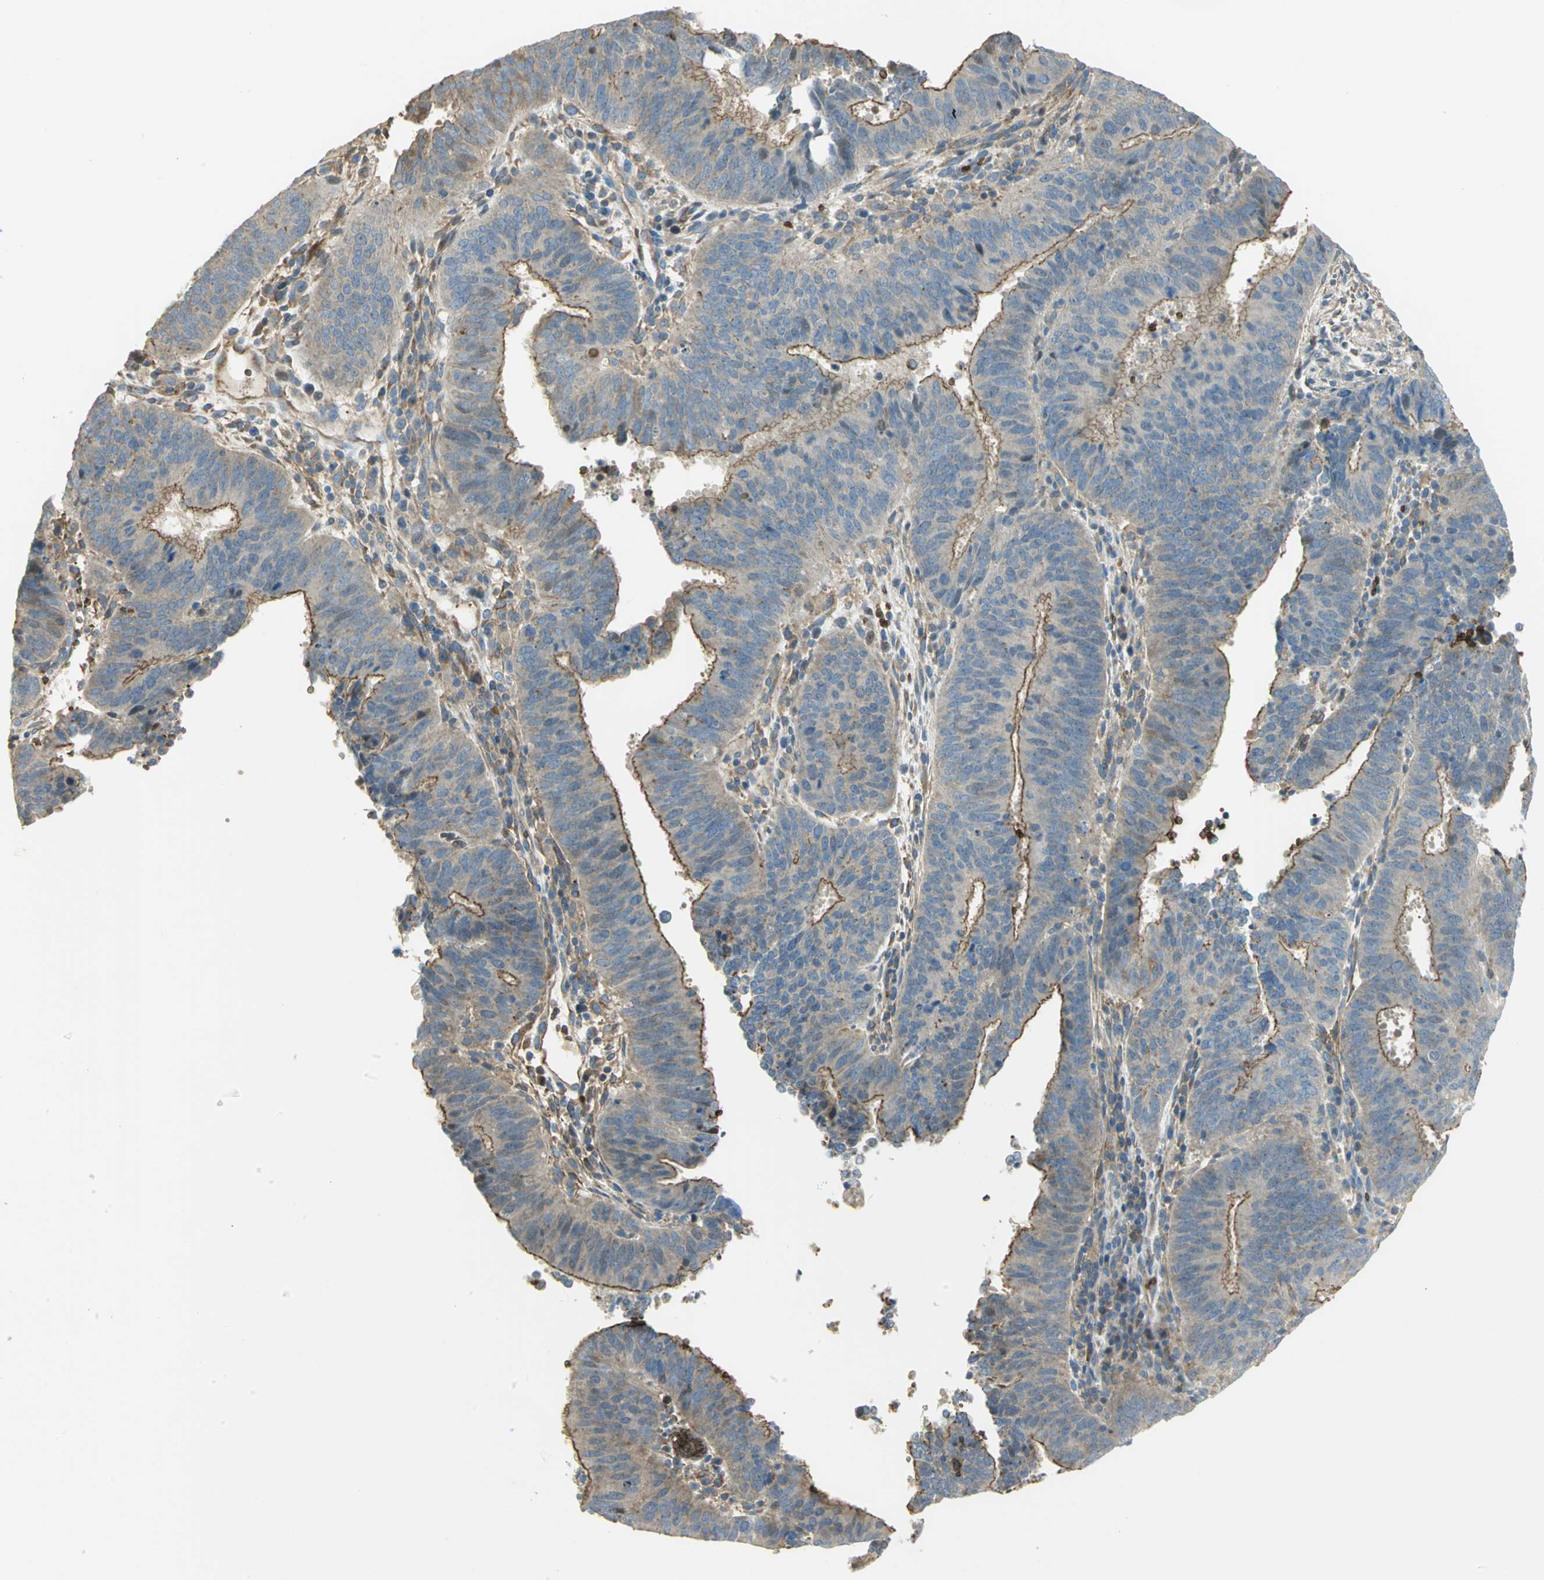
{"staining": {"intensity": "moderate", "quantity": ">75%", "location": "cytoplasmic/membranous"}, "tissue": "cervical cancer", "cell_type": "Tumor cells", "image_type": "cancer", "snomed": [{"axis": "morphology", "description": "Adenocarcinoma, NOS"}, {"axis": "topography", "description": "Cervix"}], "caption": "About >75% of tumor cells in human cervical cancer demonstrate moderate cytoplasmic/membranous protein staining as visualized by brown immunohistochemical staining.", "gene": "ANK1", "patient": {"sex": "female", "age": 44}}